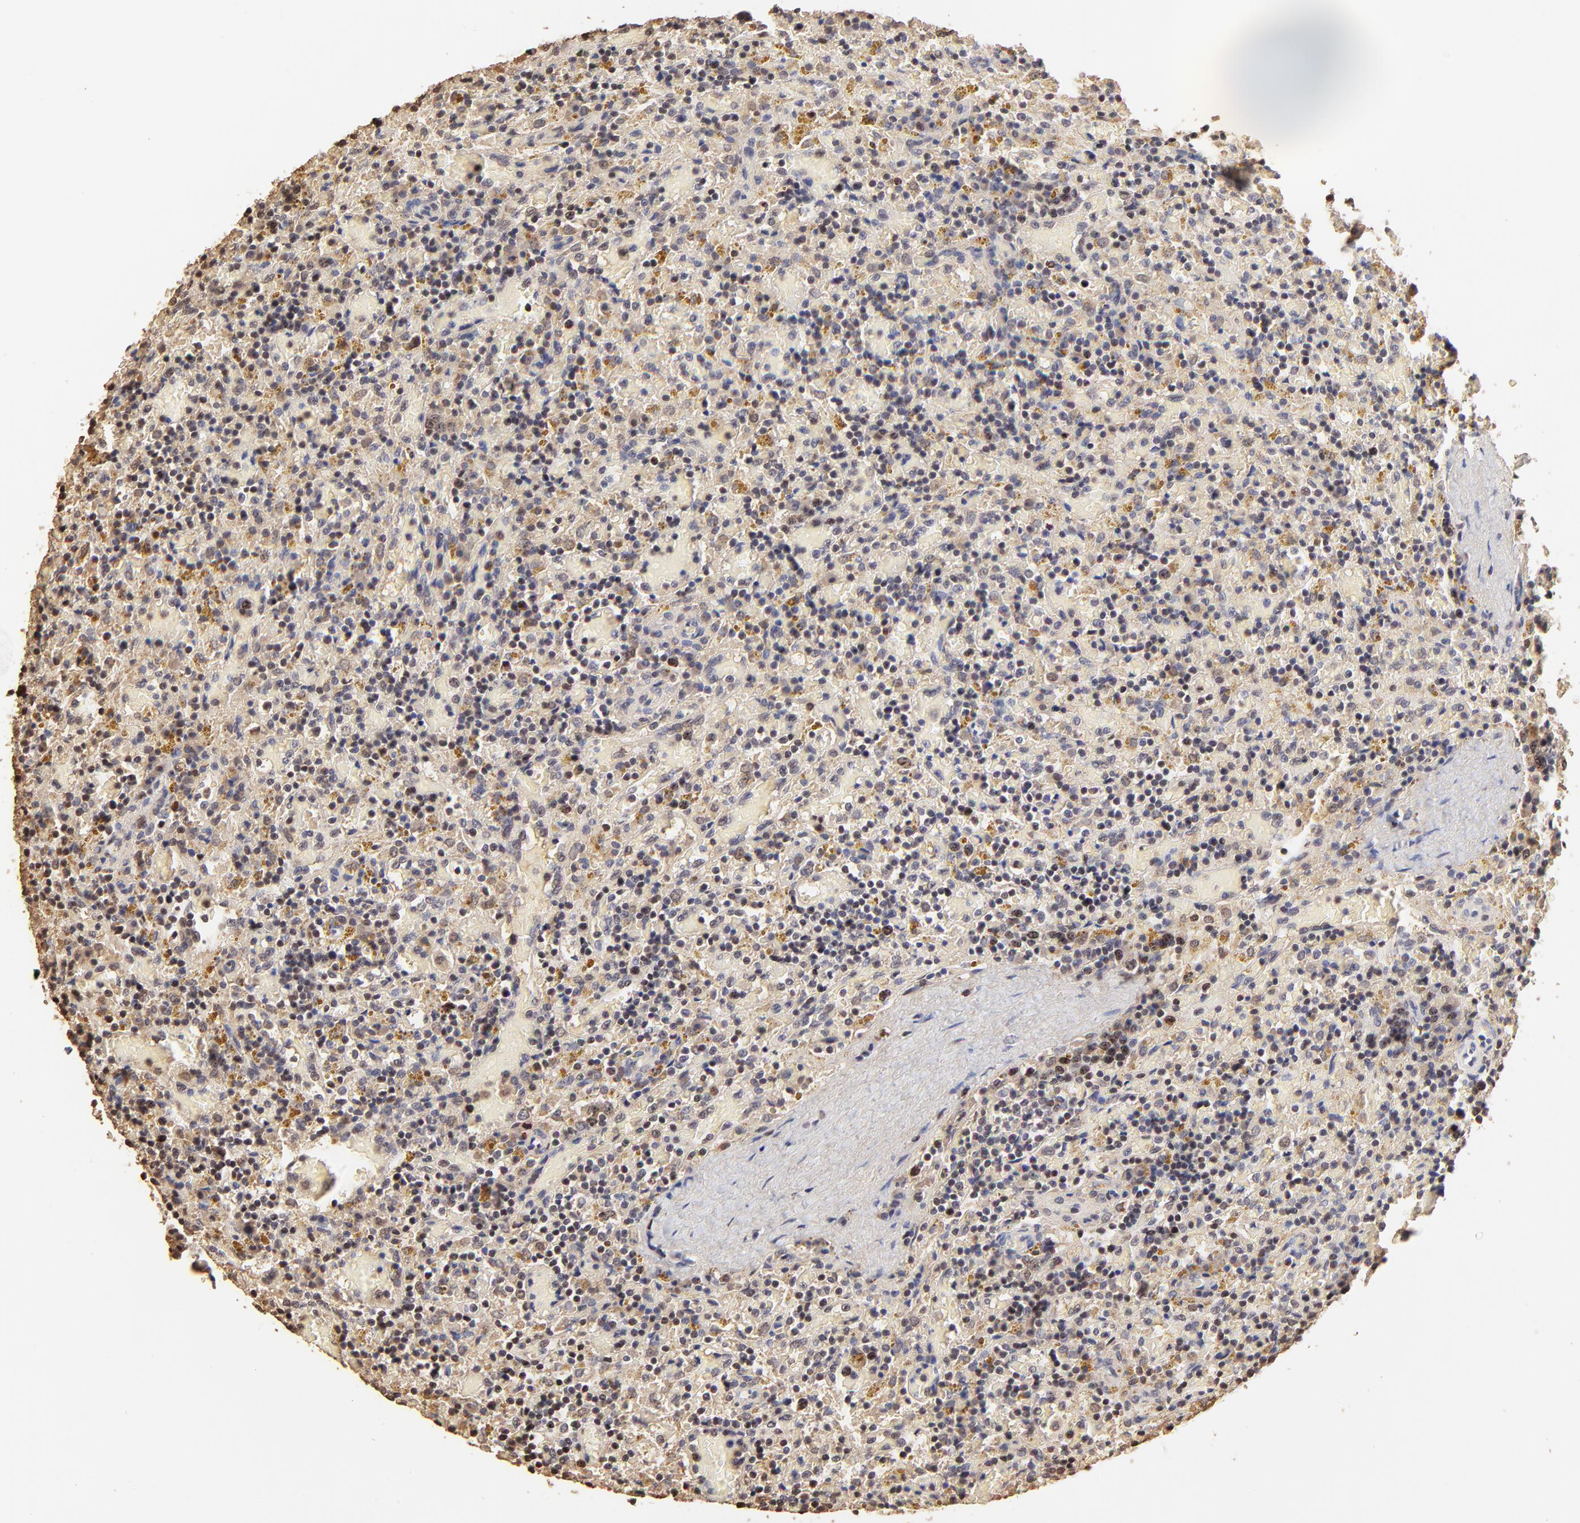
{"staining": {"intensity": "weak", "quantity": "<25%", "location": "nuclear"}, "tissue": "lymphoma", "cell_type": "Tumor cells", "image_type": "cancer", "snomed": [{"axis": "morphology", "description": "Malignant lymphoma, non-Hodgkin's type, Low grade"}, {"axis": "topography", "description": "Spleen"}], "caption": "Tumor cells are negative for brown protein staining in malignant lymphoma, non-Hodgkin's type (low-grade). (DAB immunohistochemistry visualized using brightfield microscopy, high magnification).", "gene": "BIRC5", "patient": {"sex": "female", "age": 65}}